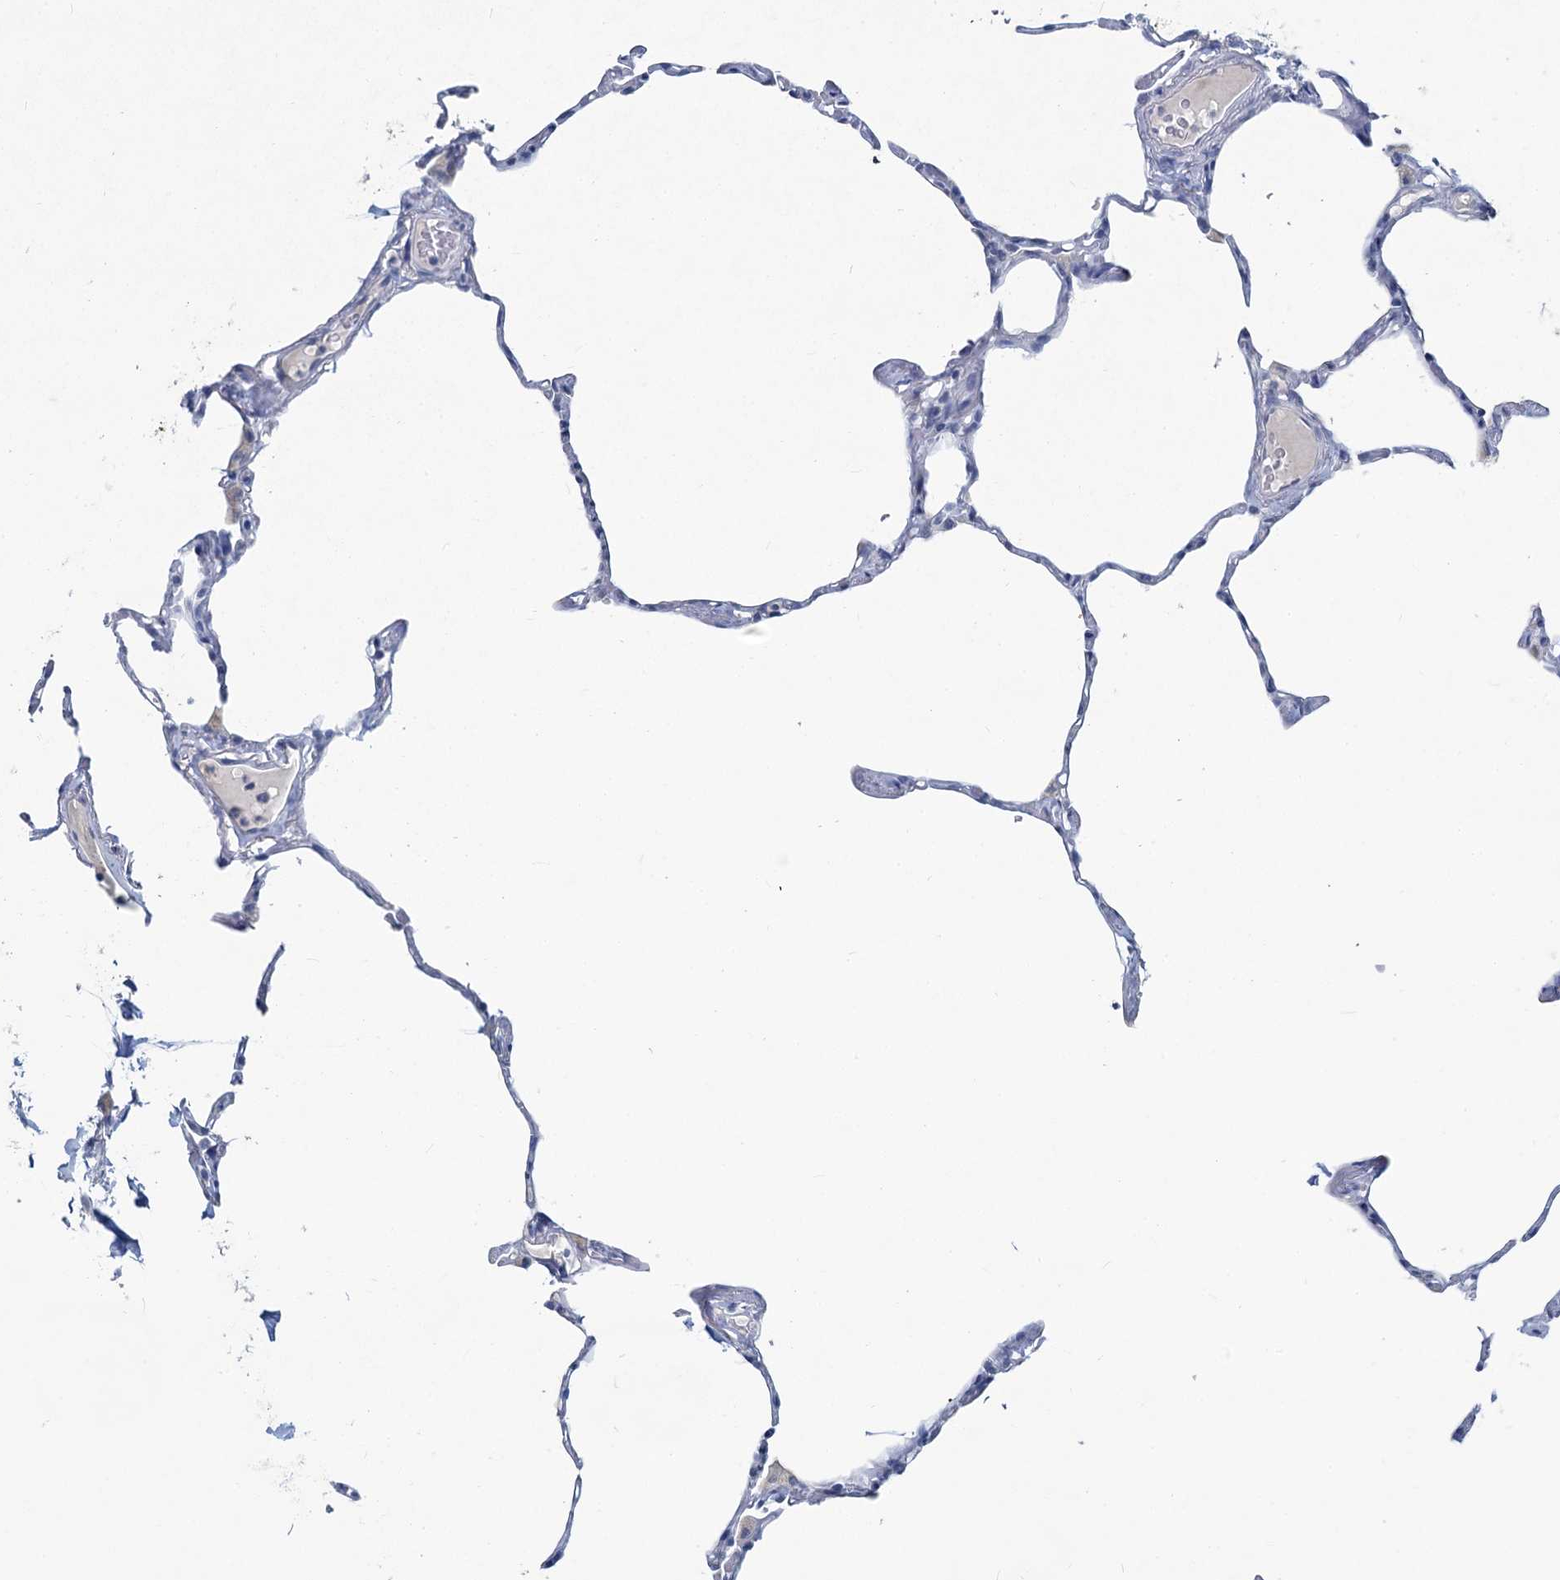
{"staining": {"intensity": "negative", "quantity": "none", "location": "none"}, "tissue": "lung", "cell_type": "Alveolar cells", "image_type": "normal", "snomed": [{"axis": "morphology", "description": "Normal tissue, NOS"}, {"axis": "topography", "description": "Lung"}], "caption": "Micrograph shows no protein expression in alveolar cells of unremarkable lung.", "gene": "CHGA", "patient": {"sex": "male", "age": 65}}